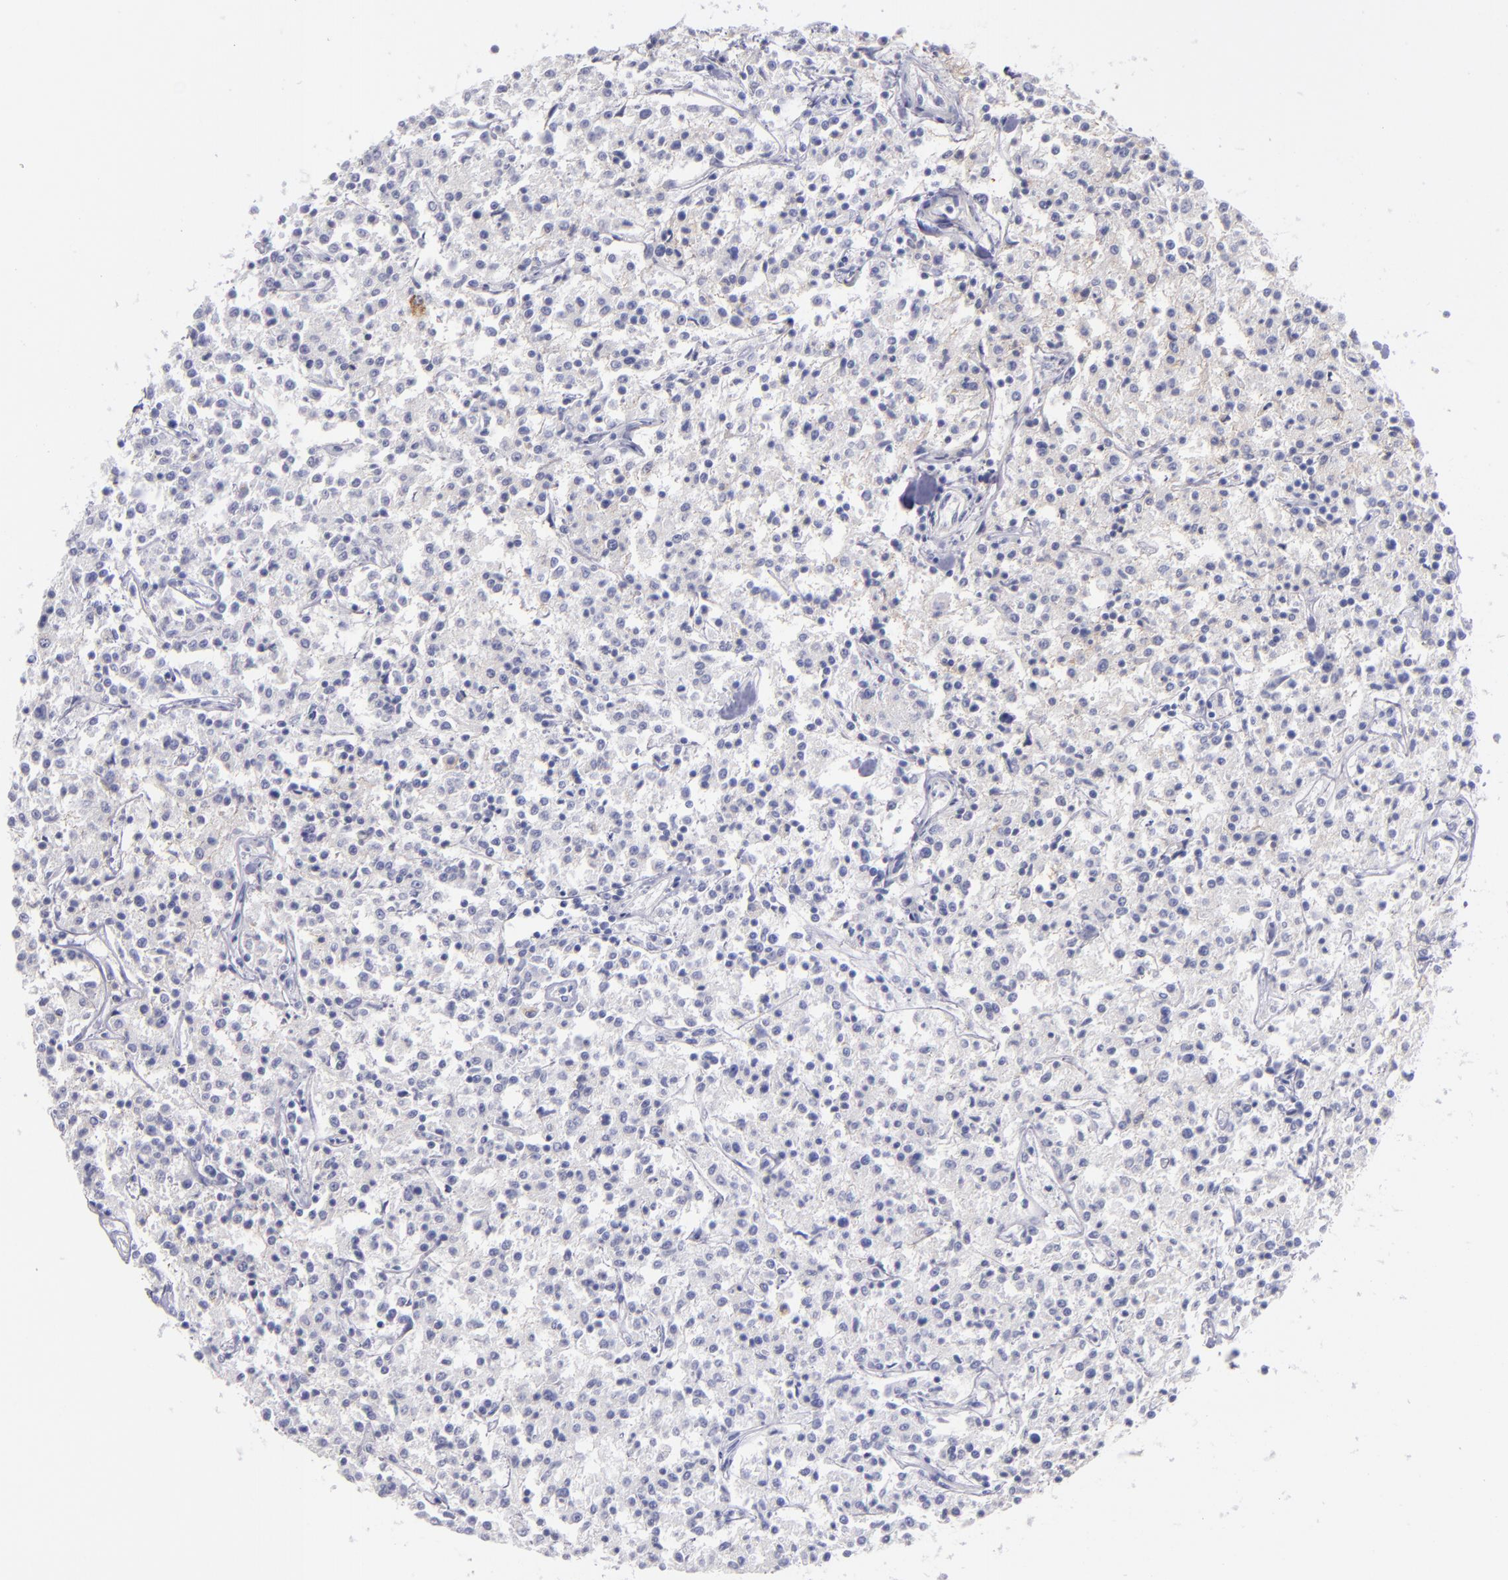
{"staining": {"intensity": "negative", "quantity": "none", "location": "none"}, "tissue": "lymphoma", "cell_type": "Tumor cells", "image_type": "cancer", "snomed": [{"axis": "morphology", "description": "Malignant lymphoma, non-Hodgkin's type, Low grade"}, {"axis": "topography", "description": "Small intestine"}], "caption": "Lymphoma stained for a protein using immunohistochemistry (IHC) exhibits no staining tumor cells.", "gene": "CD82", "patient": {"sex": "female", "age": 59}}